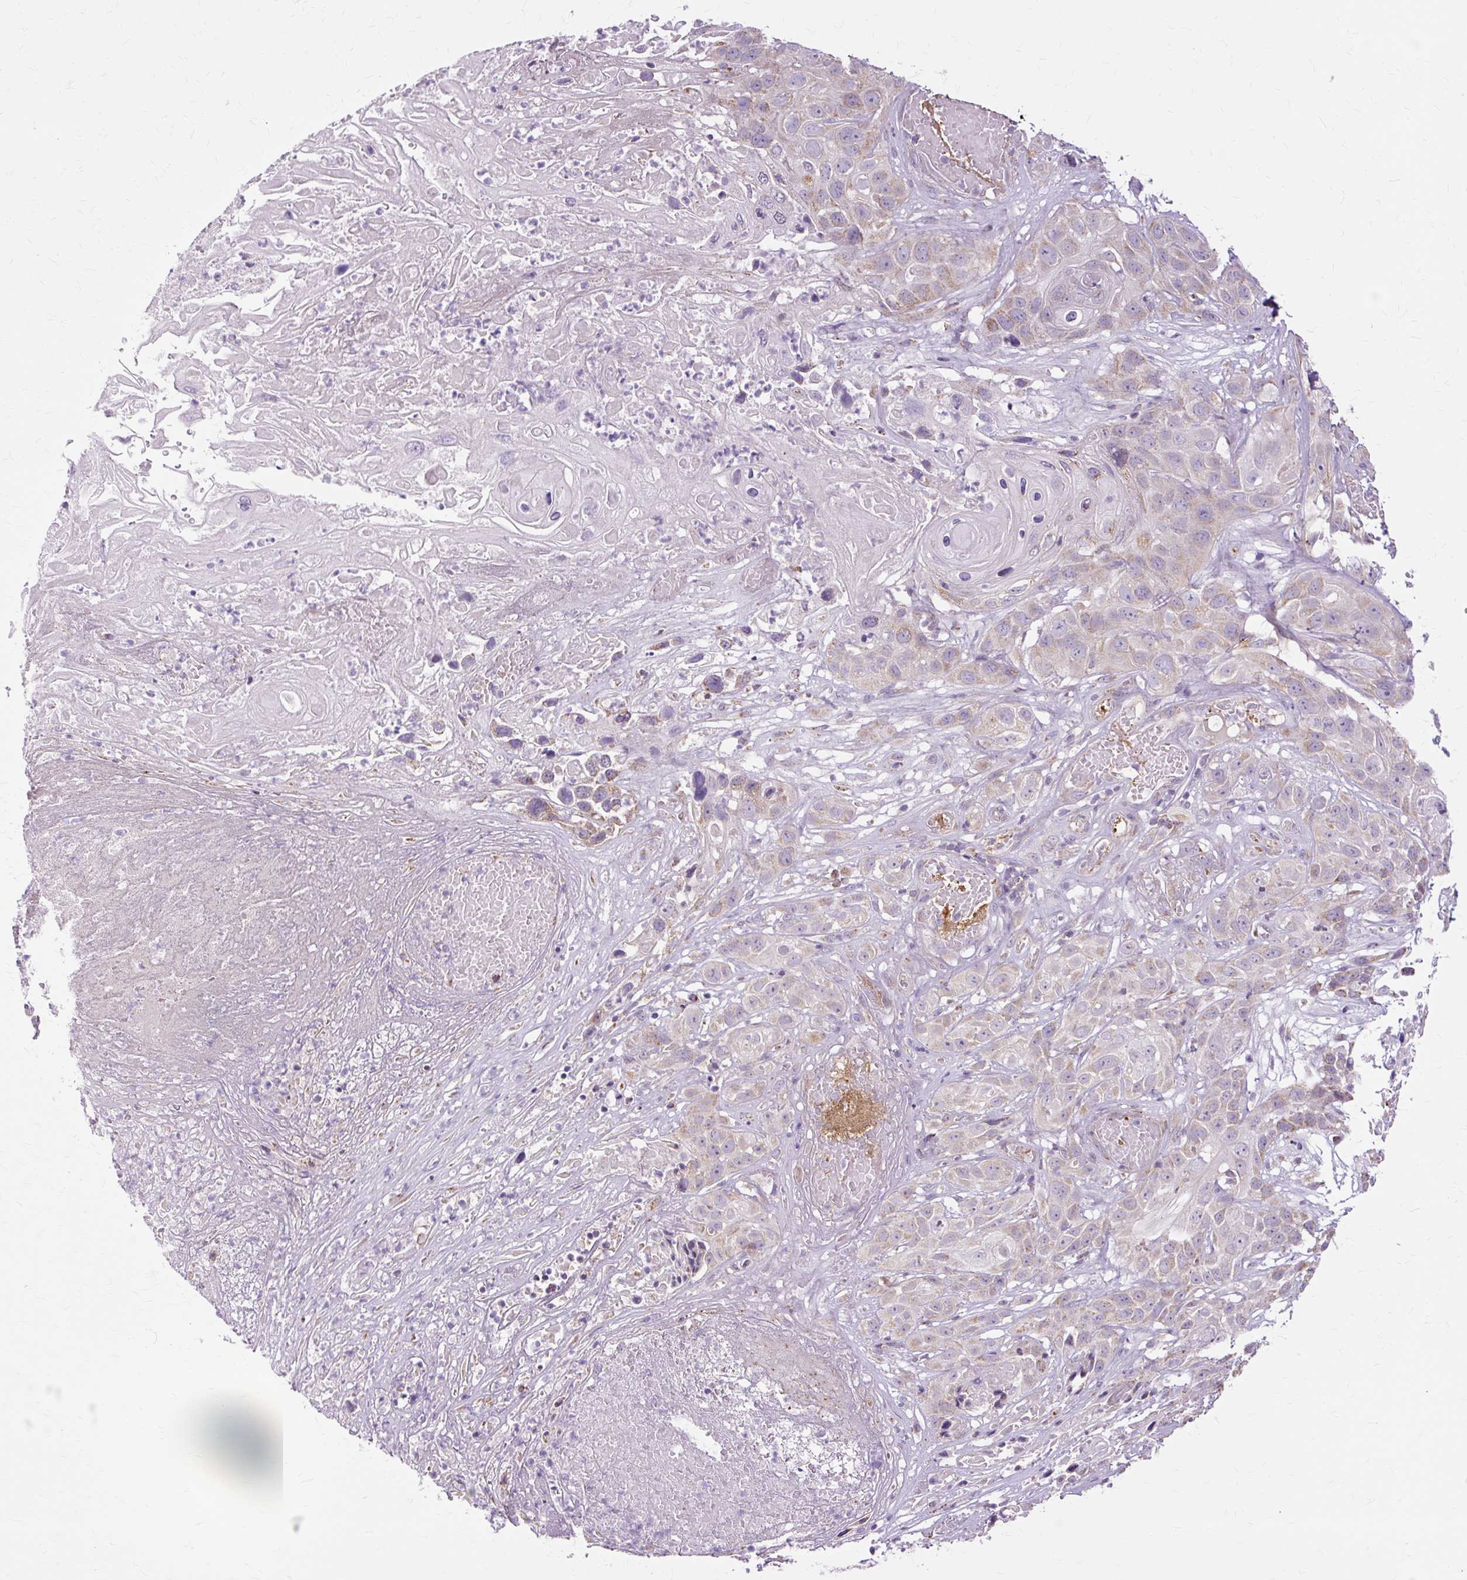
{"staining": {"intensity": "weak", "quantity": "25%-75%", "location": "cytoplasmic/membranous"}, "tissue": "skin cancer", "cell_type": "Tumor cells", "image_type": "cancer", "snomed": [{"axis": "morphology", "description": "Squamous cell carcinoma, NOS"}, {"axis": "topography", "description": "Skin"}], "caption": "The immunohistochemical stain shows weak cytoplasmic/membranous positivity in tumor cells of skin squamous cell carcinoma tissue. The staining was performed using DAB (3,3'-diaminobenzidine) to visualize the protein expression in brown, while the nuclei were stained in blue with hematoxylin (Magnification: 20x).", "gene": "PDZD2", "patient": {"sex": "male", "age": 55}}